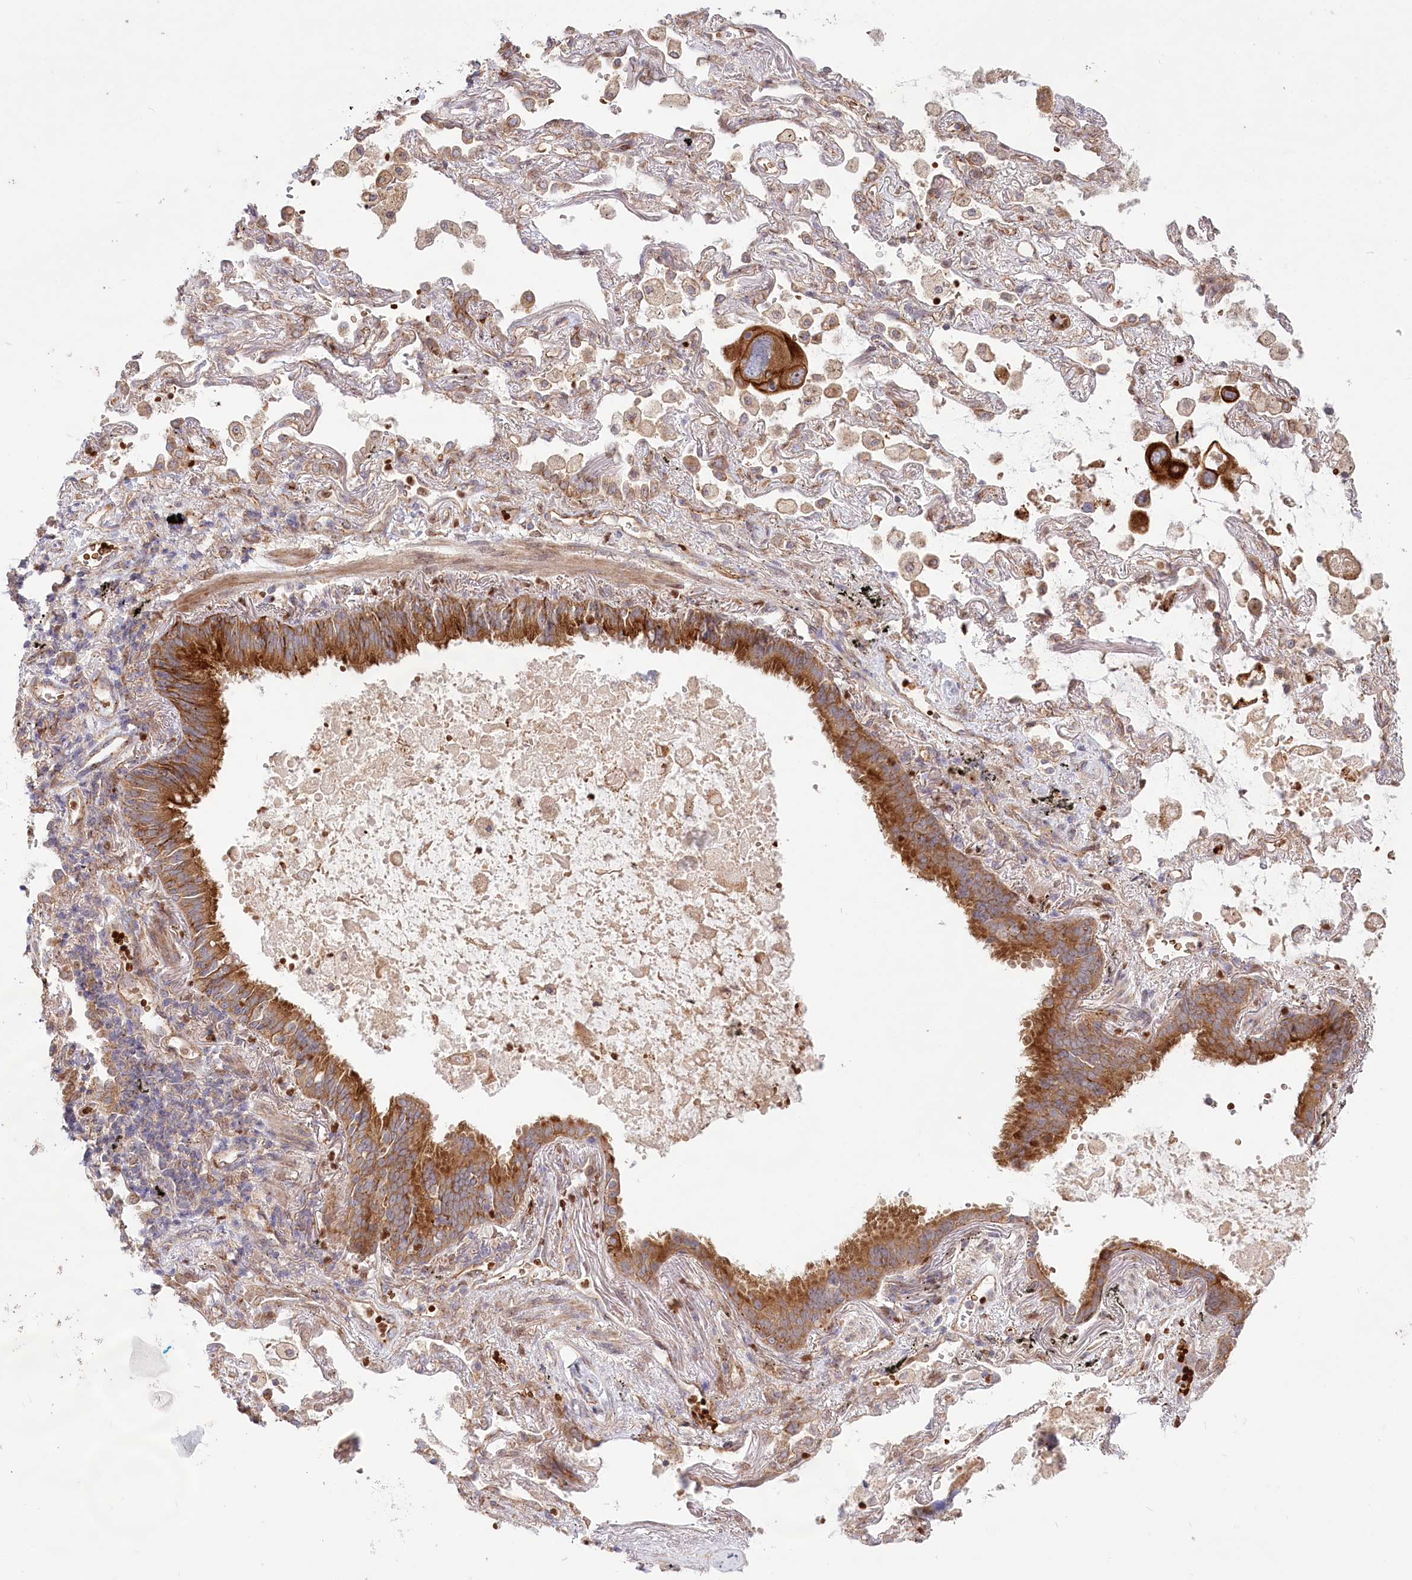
{"staining": {"intensity": "strong", "quantity": ">75%", "location": "cytoplasmic/membranous"}, "tissue": "lung cancer", "cell_type": "Tumor cells", "image_type": "cancer", "snomed": [{"axis": "morphology", "description": "Squamous cell carcinoma, NOS"}, {"axis": "topography", "description": "Lung"}], "caption": "Lung squamous cell carcinoma stained with a brown dye reveals strong cytoplasmic/membranous positive positivity in about >75% of tumor cells.", "gene": "COMMD3", "patient": {"sex": "female", "age": 73}}